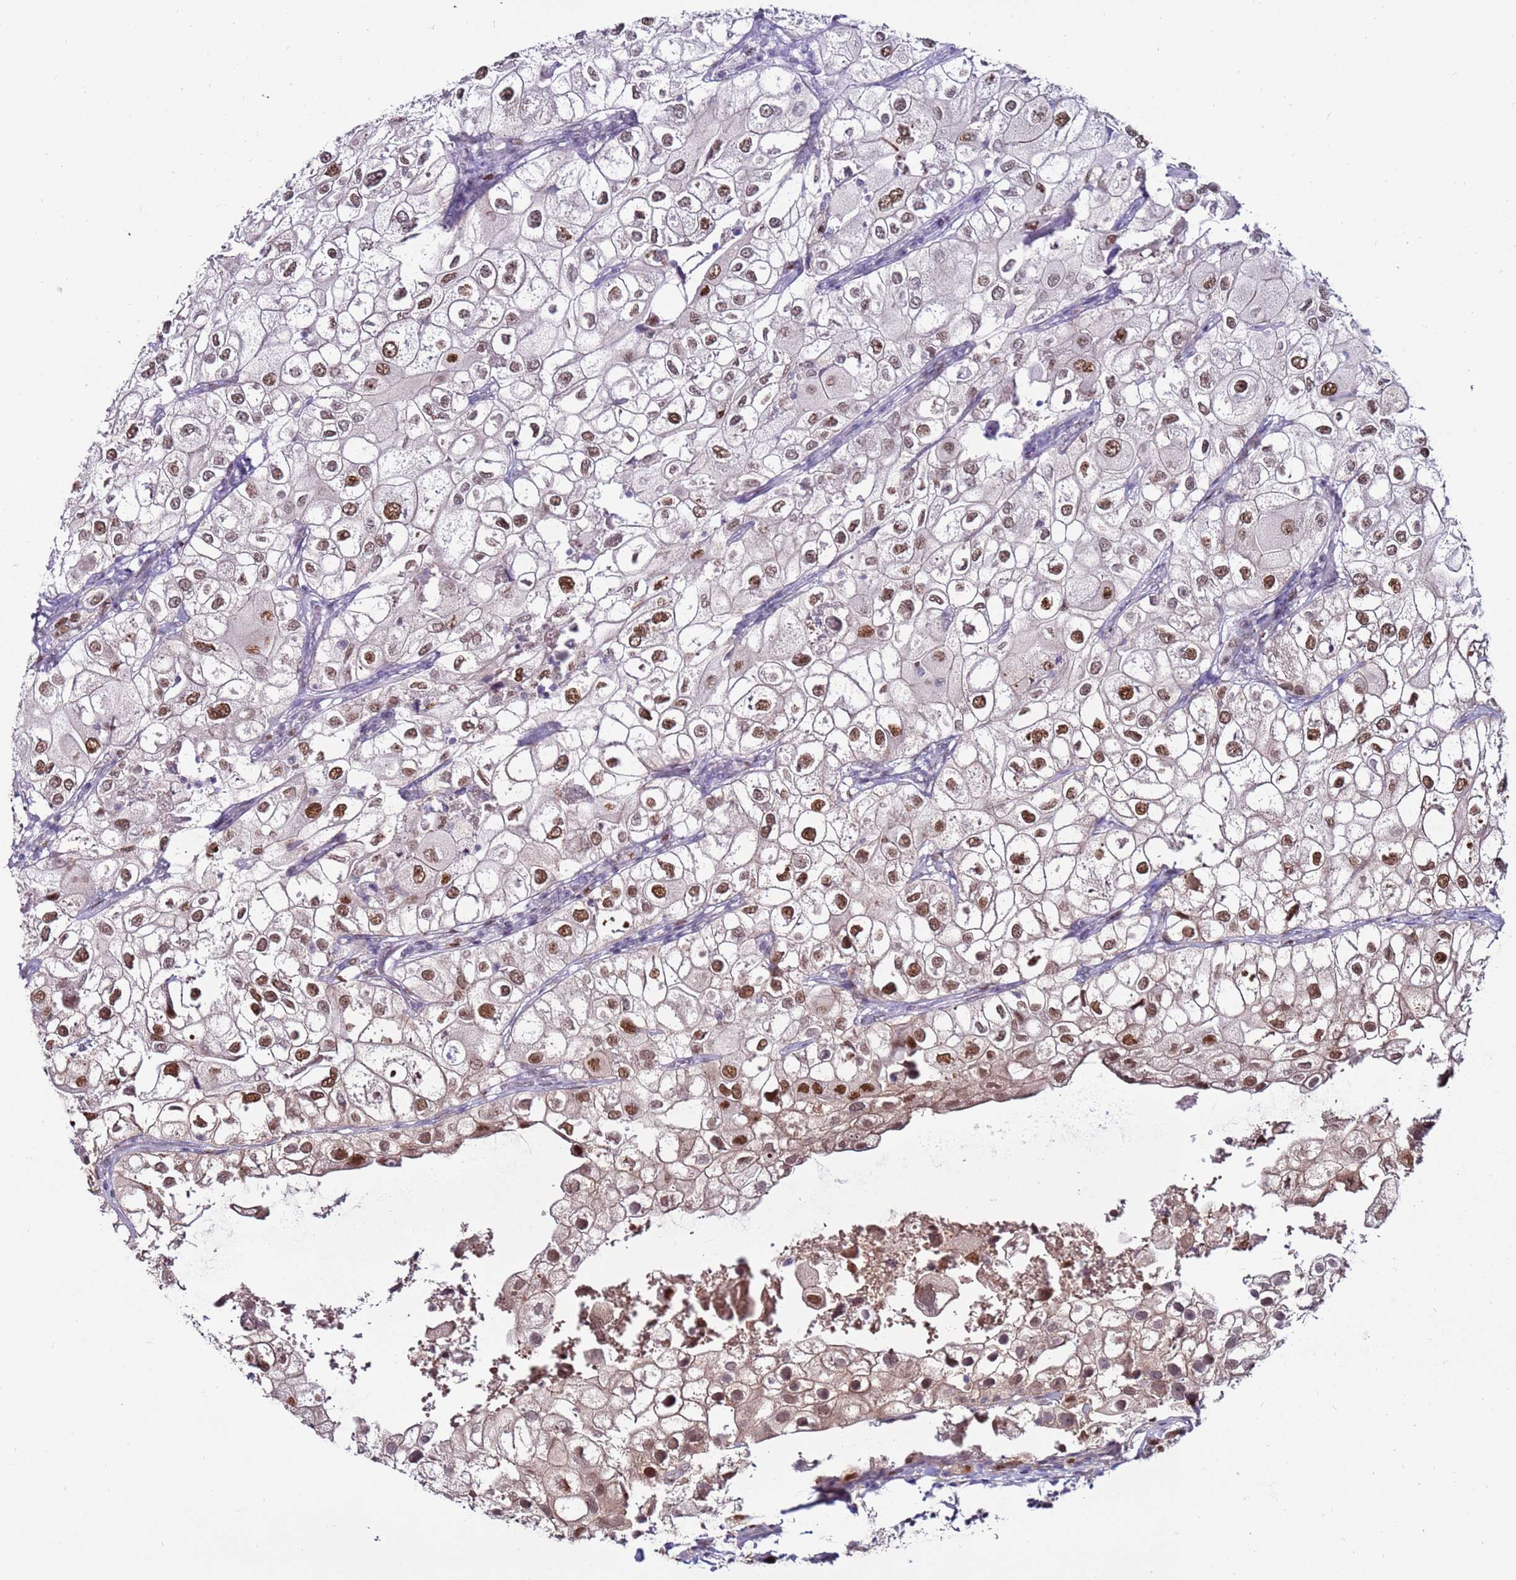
{"staining": {"intensity": "moderate", "quantity": "<25%", "location": "nuclear"}, "tissue": "urothelial cancer", "cell_type": "Tumor cells", "image_type": "cancer", "snomed": [{"axis": "morphology", "description": "Urothelial carcinoma, High grade"}, {"axis": "topography", "description": "Urinary bladder"}], "caption": "Immunohistochemical staining of human urothelial cancer shows low levels of moderate nuclear expression in approximately <25% of tumor cells. (IHC, brightfield microscopy, high magnification).", "gene": "KPNA4", "patient": {"sex": "male", "age": 64}}